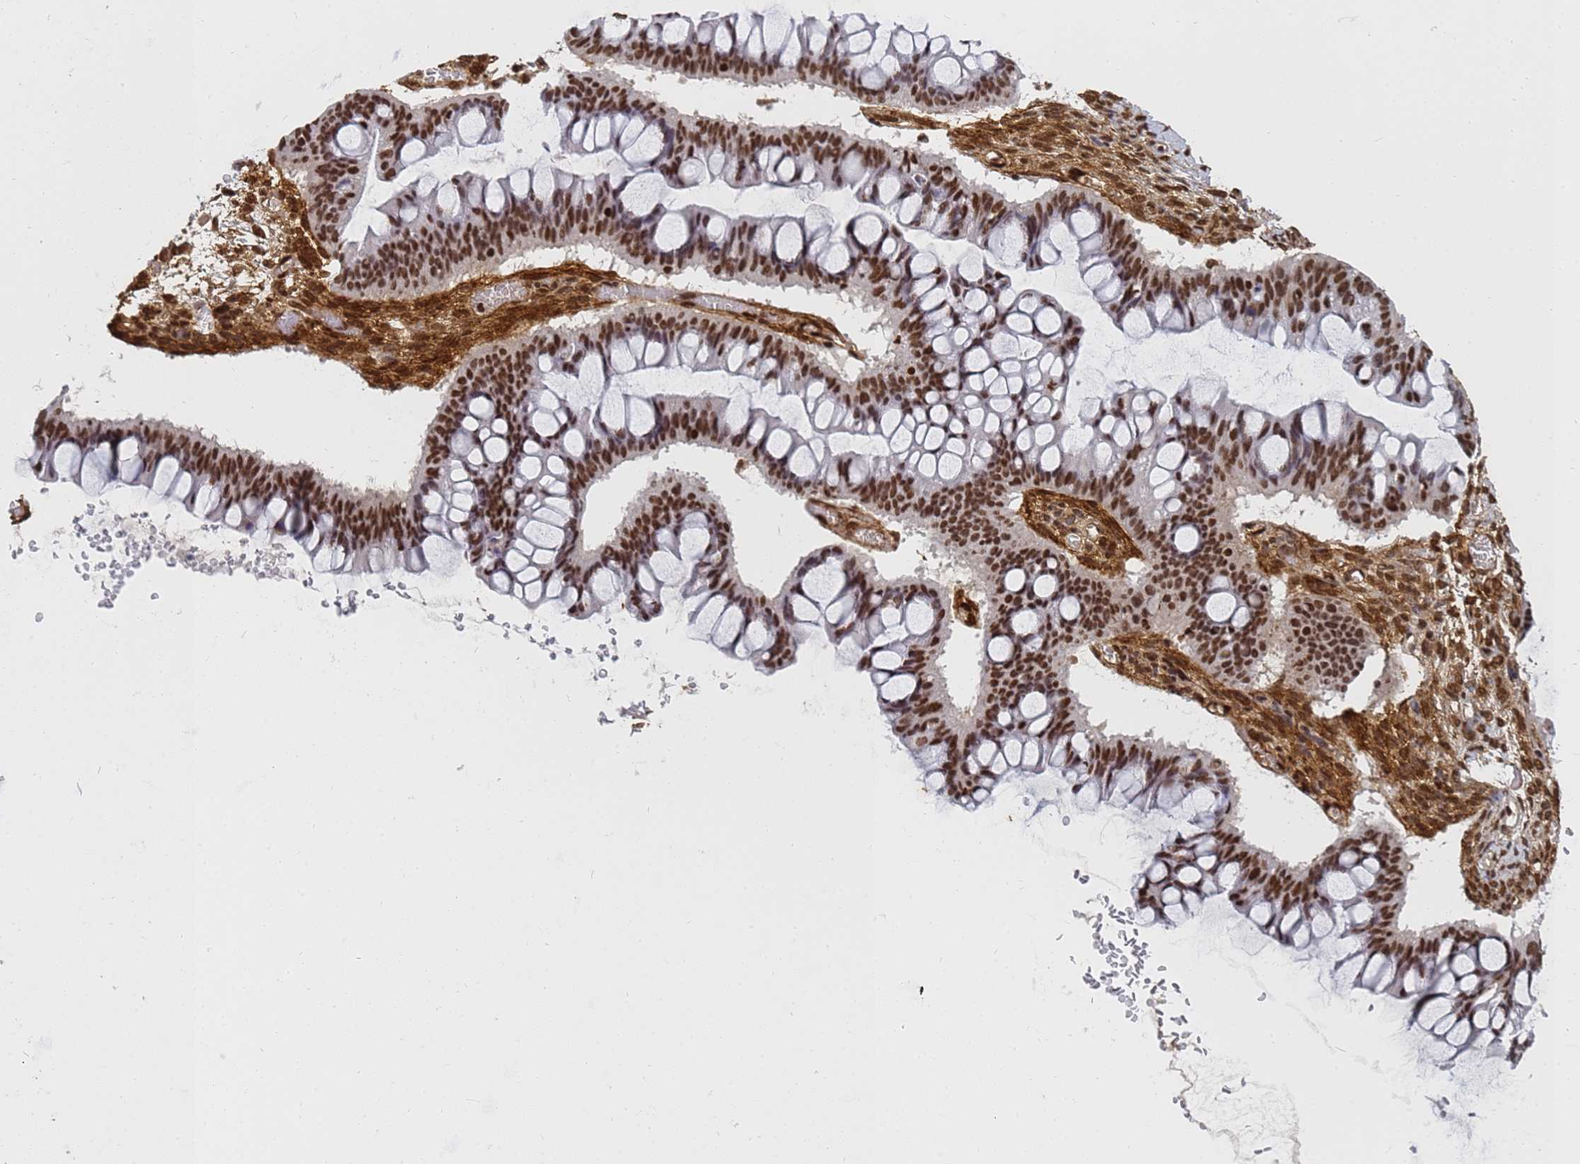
{"staining": {"intensity": "strong", "quantity": ">75%", "location": "nuclear"}, "tissue": "ovarian cancer", "cell_type": "Tumor cells", "image_type": "cancer", "snomed": [{"axis": "morphology", "description": "Cystadenocarcinoma, mucinous, NOS"}, {"axis": "topography", "description": "Ovary"}], "caption": "Human ovarian cancer (mucinous cystadenocarcinoma) stained with a protein marker displays strong staining in tumor cells.", "gene": "RAVER2", "patient": {"sex": "female", "age": 73}}